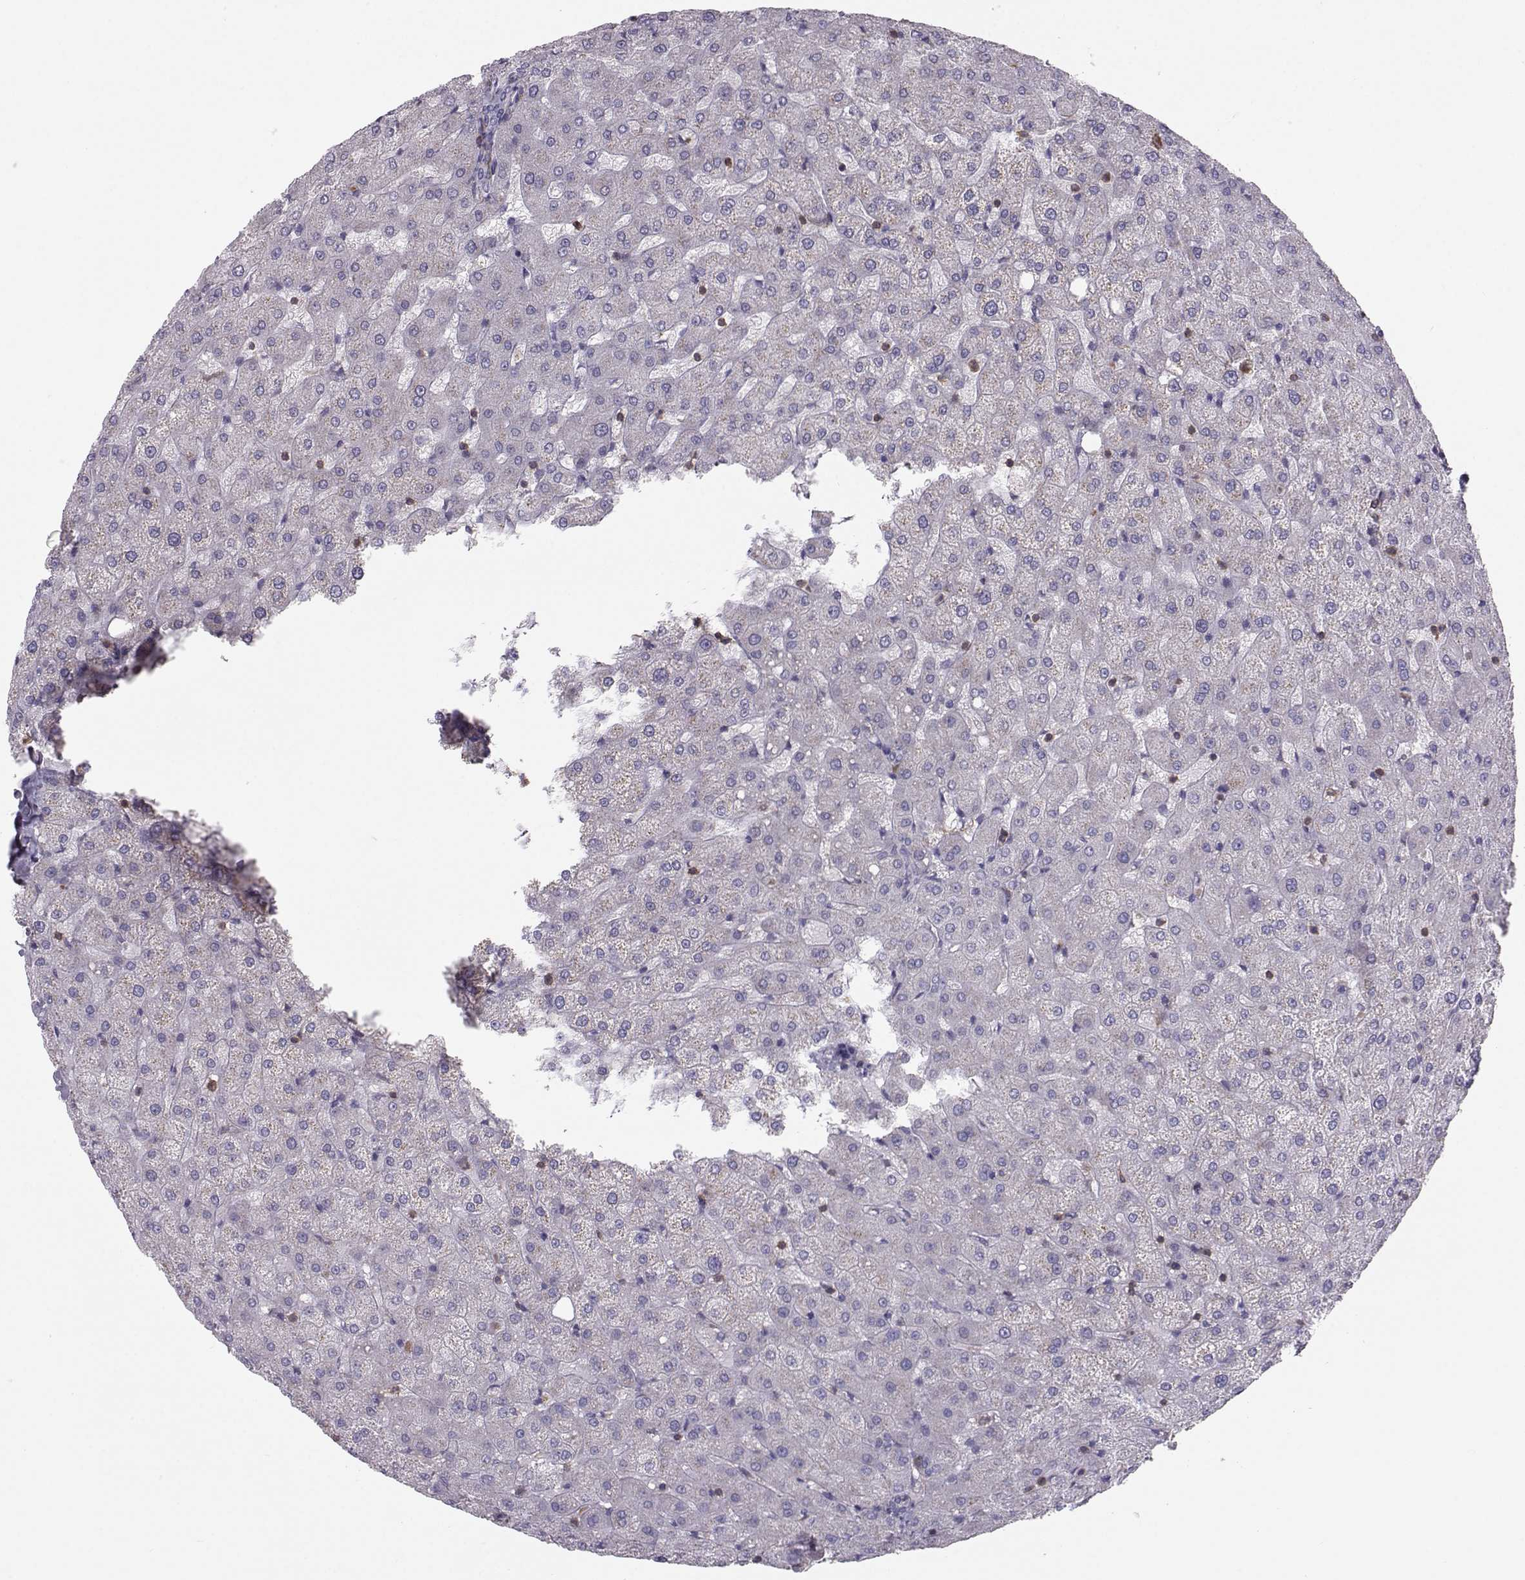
{"staining": {"intensity": "negative", "quantity": "none", "location": "none"}, "tissue": "liver", "cell_type": "Cholangiocytes", "image_type": "normal", "snomed": [{"axis": "morphology", "description": "Normal tissue, NOS"}, {"axis": "topography", "description": "Liver"}], "caption": "Immunohistochemical staining of benign human liver displays no significant positivity in cholangiocytes.", "gene": "ZBTB32", "patient": {"sex": "female", "age": 50}}